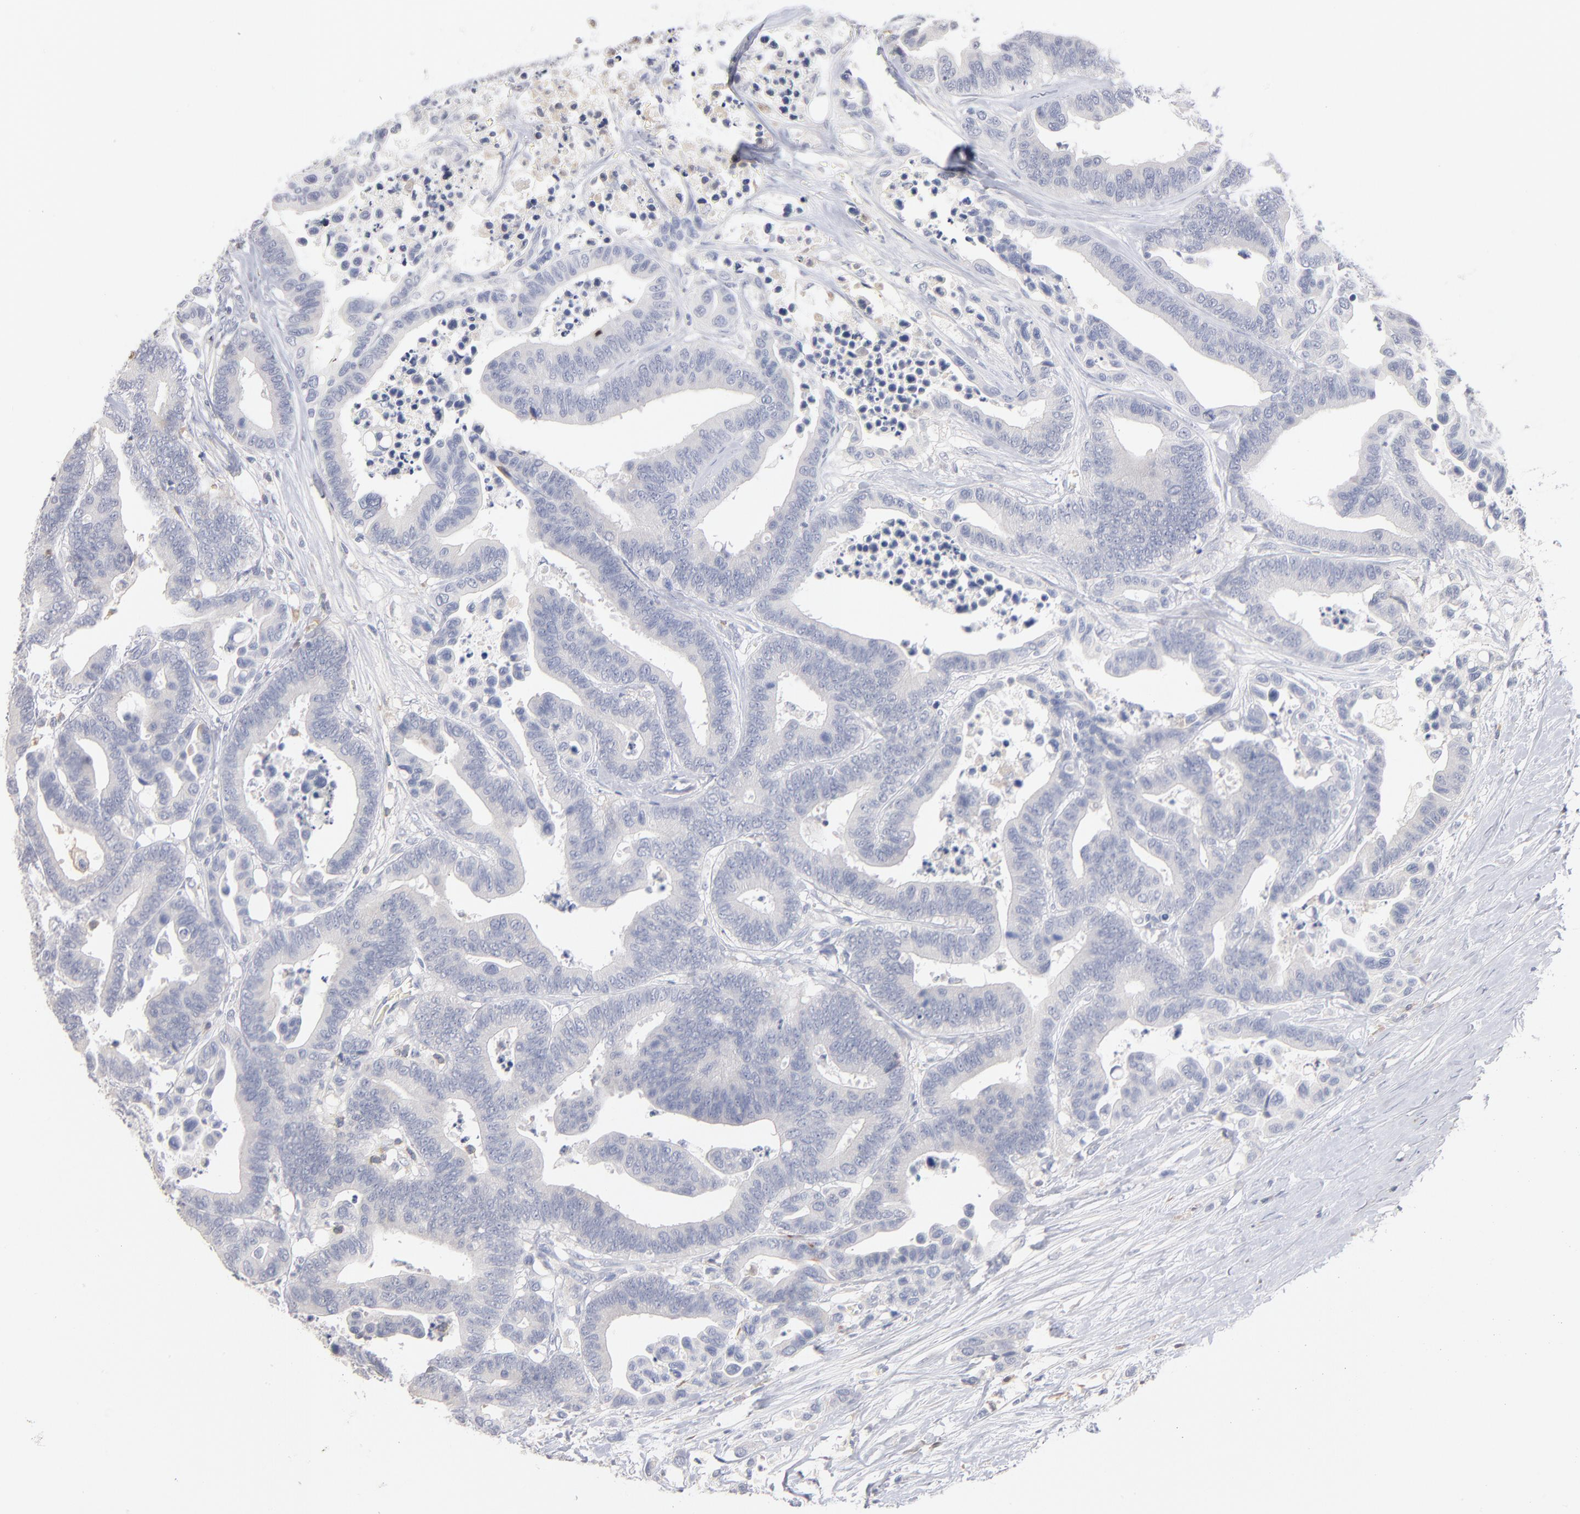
{"staining": {"intensity": "negative", "quantity": "none", "location": "none"}, "tissue": "colorectal cancer", "cell_type": "Tumor cells", "image_type": "cancer", "snomed": [{"axis": "morphology", "description": "Adenocarcinoma, NOS"}, {"axis": "topography", "description": "Colon"}], "caption": "Immunohistochemical staining of human colorectal cancer (adenocarcinoma) displays no significant positivity in tumor cells.", "gene": "F12", "patient": {"sex": "male", "age": 82}}